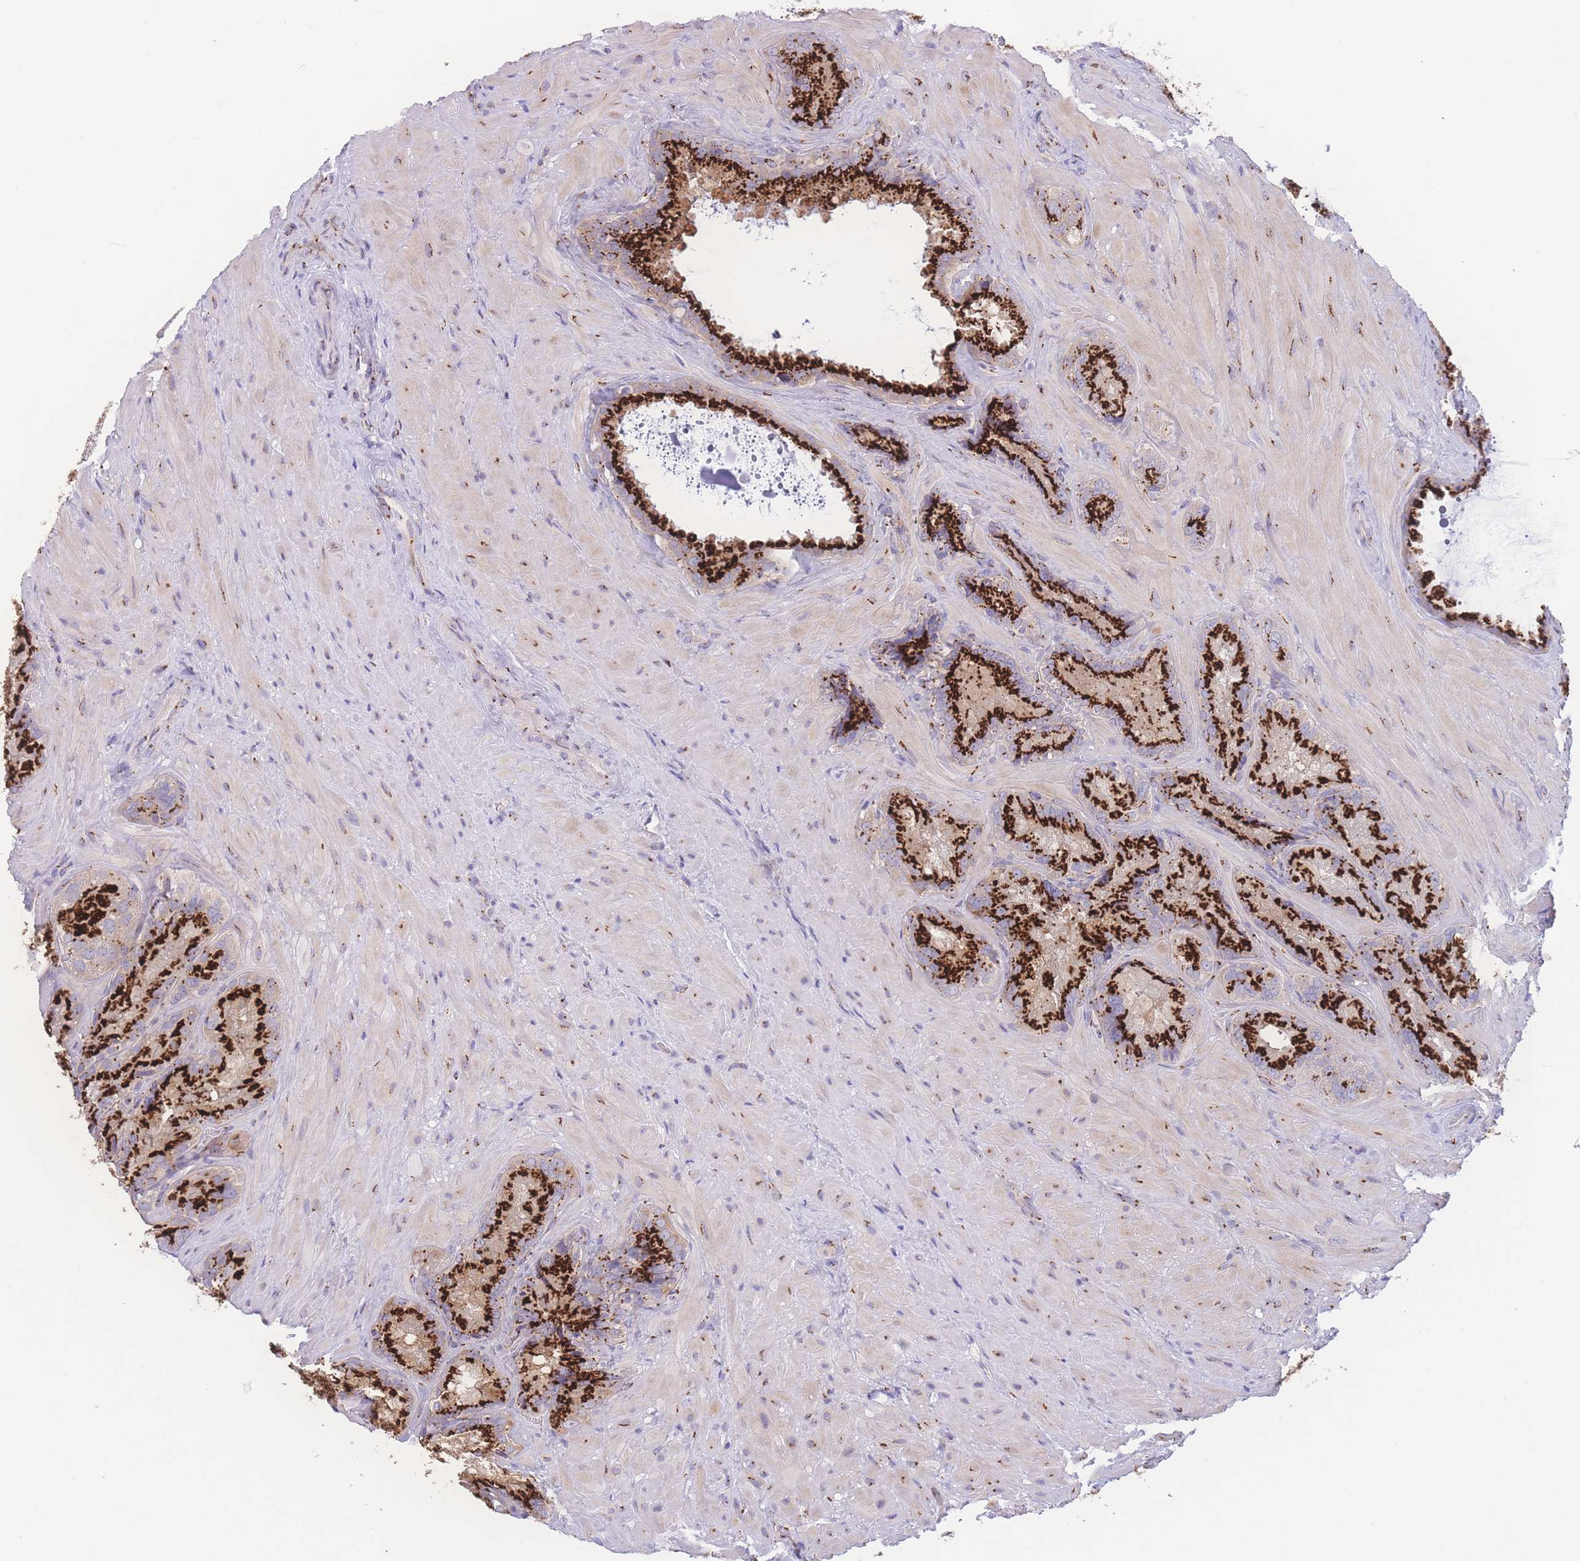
{"staining": {"intensity": "strong", "quantity": ">75%", "location": "cytoplasmic/membranous"}, "tissue": "seminal vesicle", "cell_type": "Glandular cells", "image_type": "normal", "snomed": [{"axis": "morphology", "description": "Normal tissue, NOS"}, {"axis": "topography", "description": "Seminal veicle"}], "caption": "Immunohistochemical staining of benign seminal vesicle reveals high levels of strong cytoplasmic/membranous staining in approximately >75% of glandular cells. (brown staining indicates protein expression, while blue staining denotes nuclei).", "gene": "GOLM2", "patient": {"sex": "male", "age": 62}}